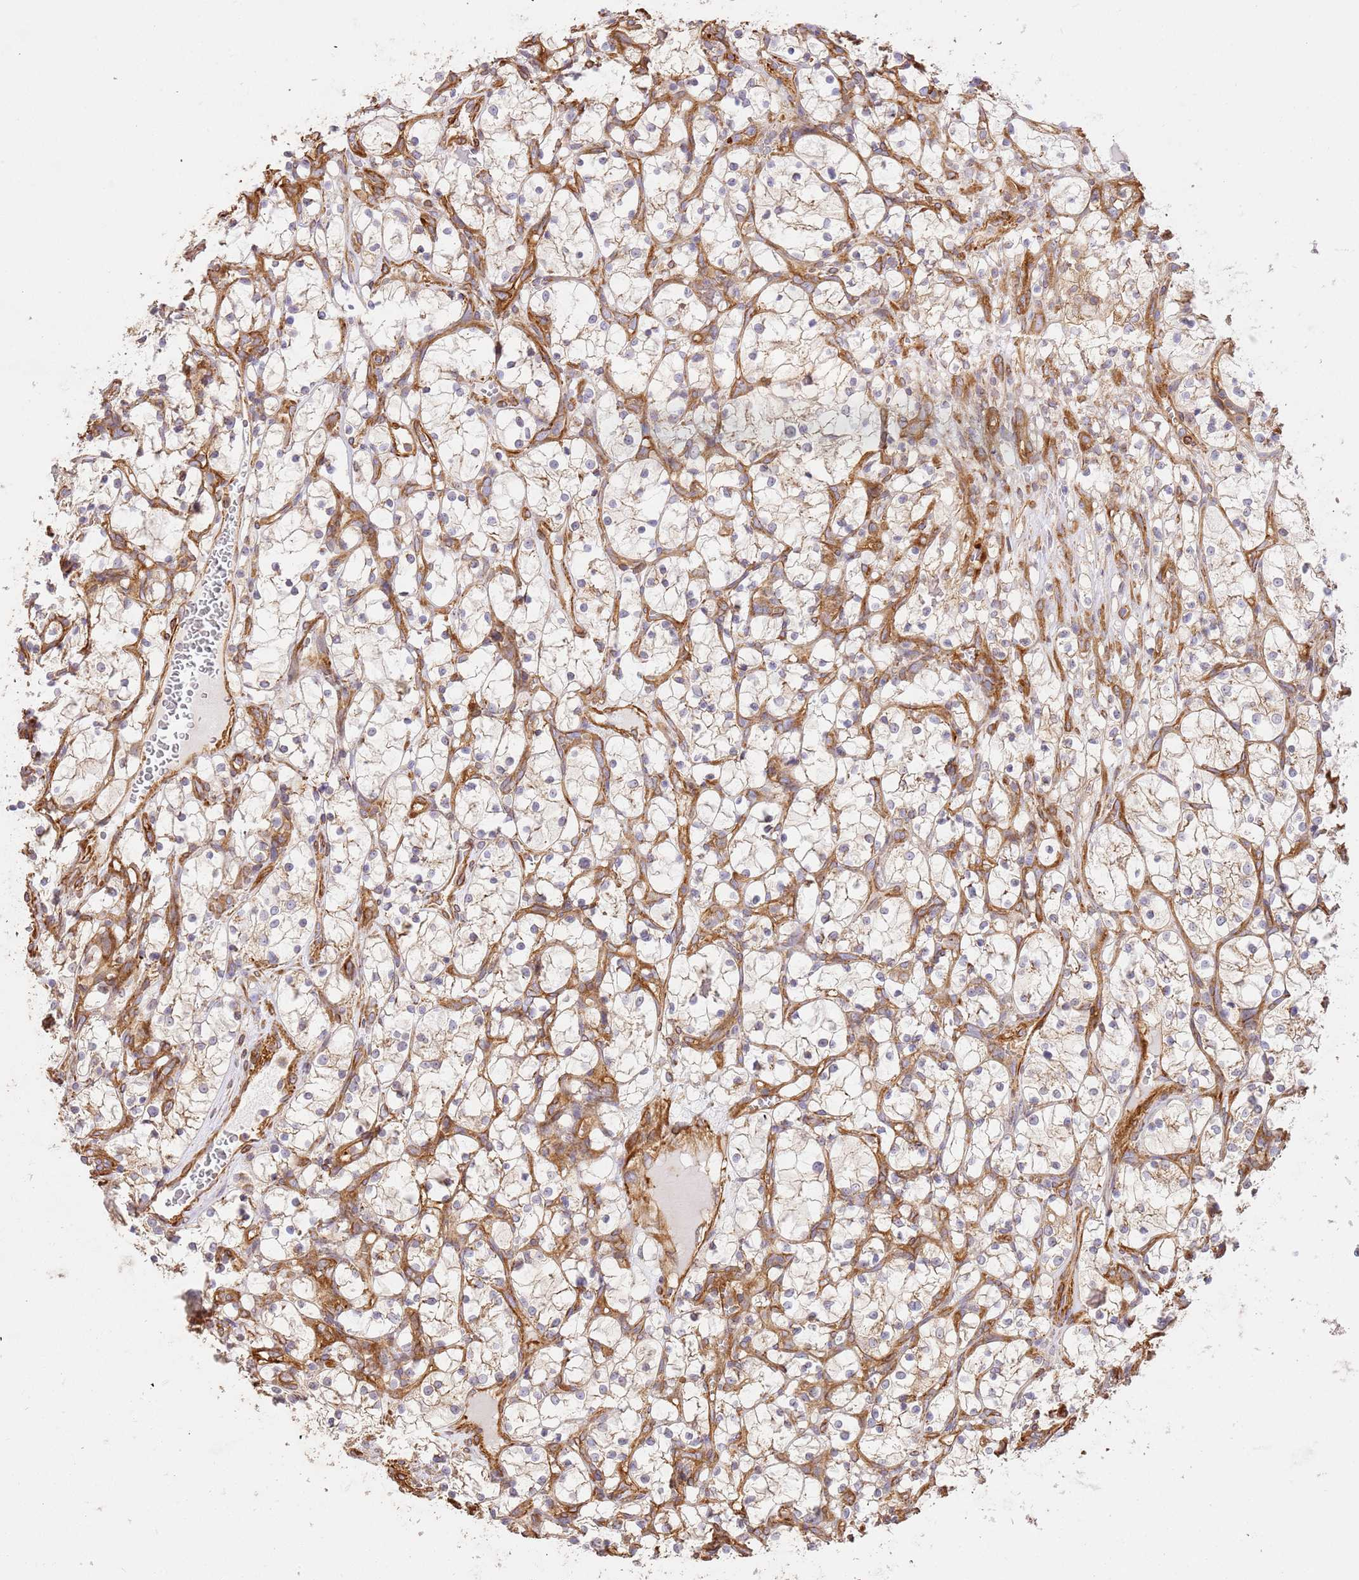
{"staining": {"intensity": "weak", "quantity": "25%-75%", "location": "cytoplasmic/membranous"}, "tissue": "renal cancer", "cell_type": "Tumor cells", "image_type": "cancer", "snomed": [{"axis": "morphology", "description": "Adenocarcinoma, NOS"}, {"axis": "topography", "description": "Kidney"}], "caption": "Renal cancer (adenocarcinoma) stained for a protein displays weak cytoplasmic/membranous positivity in tumor cells.", "gene": "ZBTB39", "patient": {"sex": "female", "age": 69}}